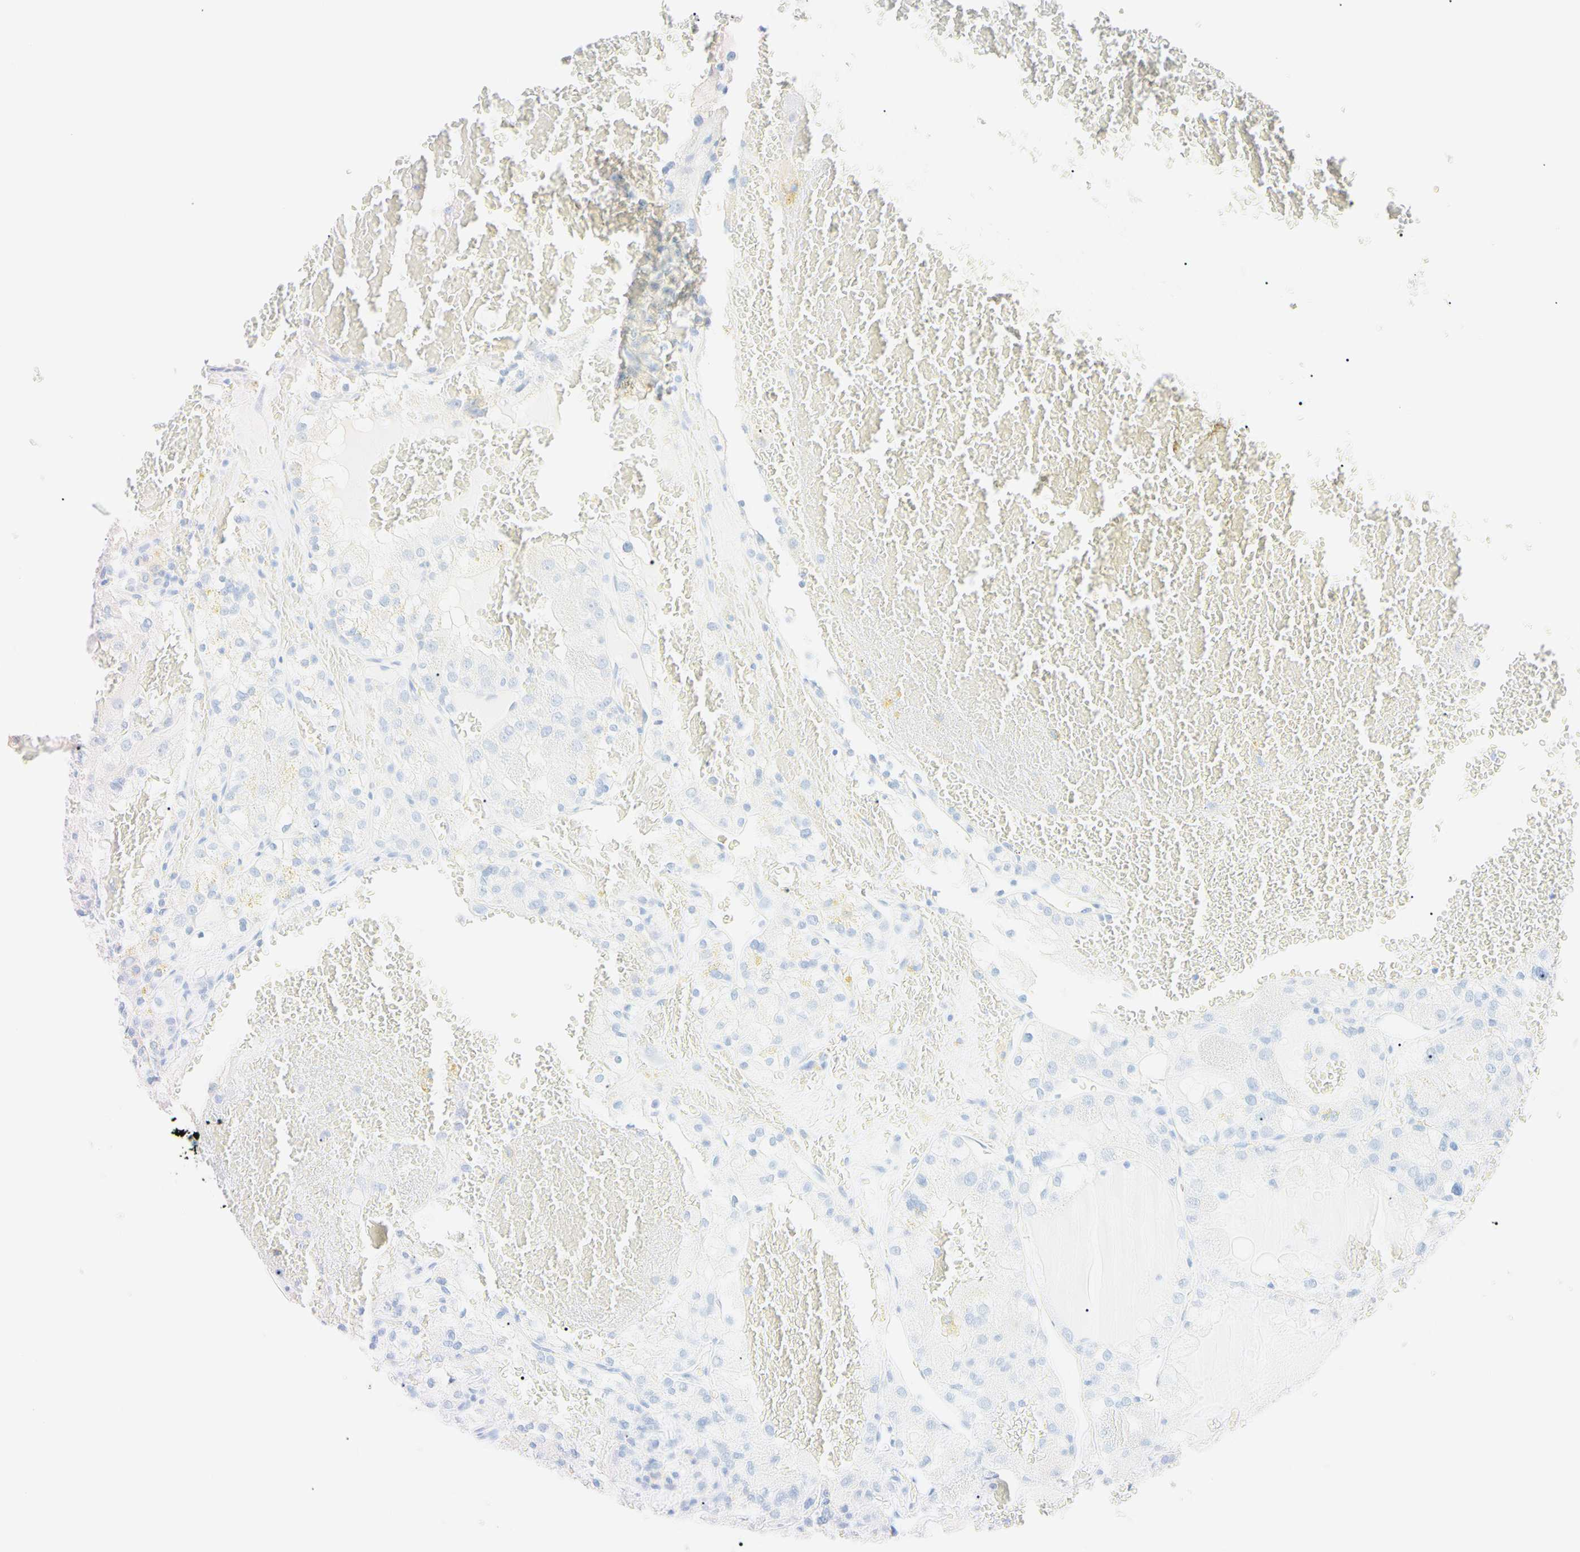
{"staining": {"intensity": "negative", "quantity": "none", "location": "none"}, "tissue": "renal cancer", "cell_type": "Tumor cells", "image_type": "cancer", "snomed": [{"axis": "morphology", "description": "Normal tissue, NOS"}, {"axis": "morphology", "description": "Adenocarcinoma, NOS"}, {"axis": "topography", "description": "Kidney"}], "caption": "Immunohistochemistry (IHC) of adenocarcinoma (renal) exhibits no staining in tumor cells. The staining is performed using DAB (3,3'-diaminobenzidine) brown chromogen with nuclei counter-stained in using hematoxylin.", "gene": "CLPP", "patient": {"sex": "male", "age": 61}}